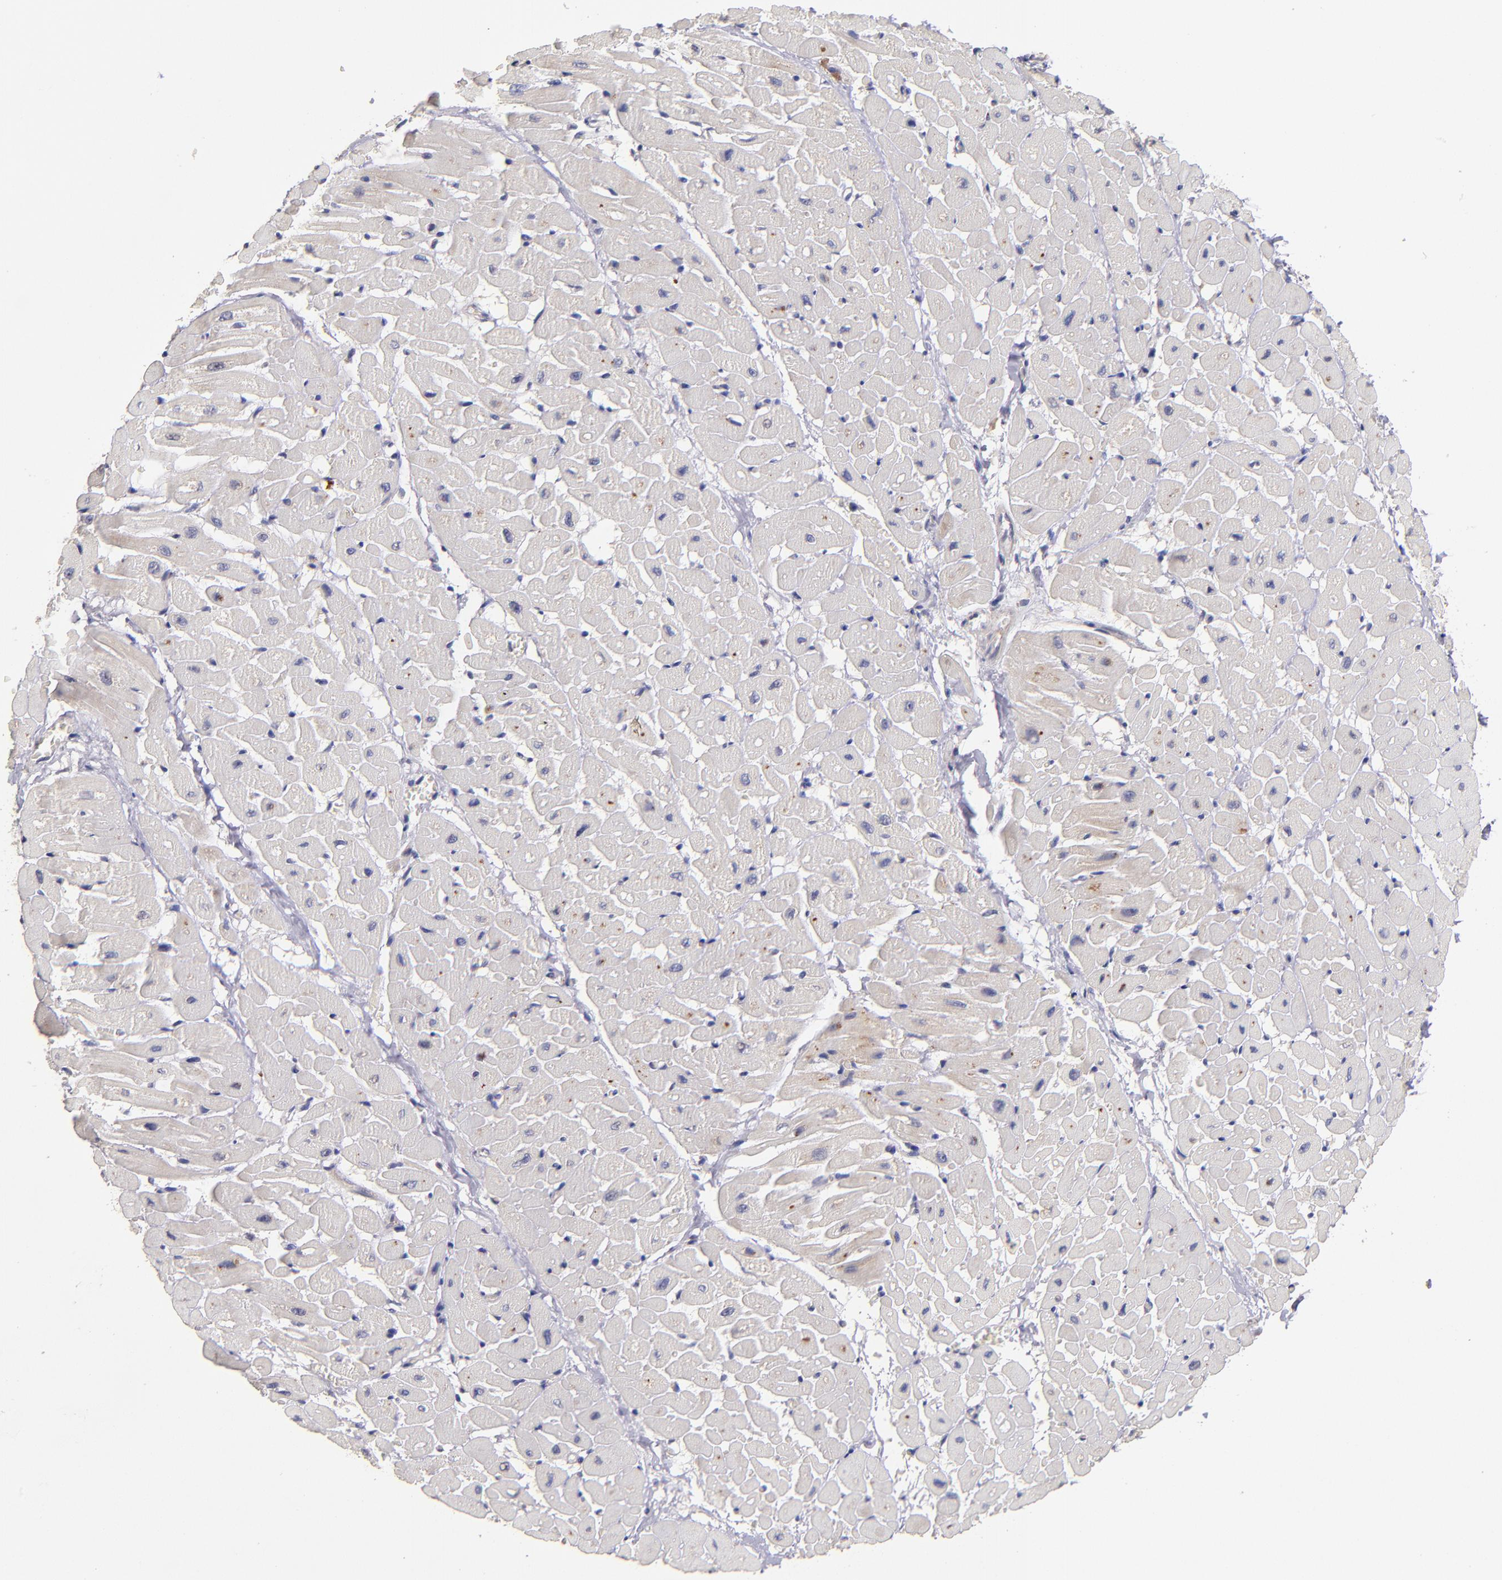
{"staining": {"intensity": "strong", "quantity": "<25%", "location": "cytoplasmic/membranous"}, "tissue": "heart muscle", "cell_type": "Cardiomyocytes", "image_type": "normal", "snomed": [{"axis": "morphology", "description": "Normal tissue, NOS"}, {"axis": "topography", "description": "Heart"}], "caption": "The image displays staining of unremarkable heart muscle, revealing strong cytoplasmic/membranous protein staining (brown color) within cardiomyocytes.", "gene": "MAGEE1", "patient": {"sex": "male", "age": 45}}